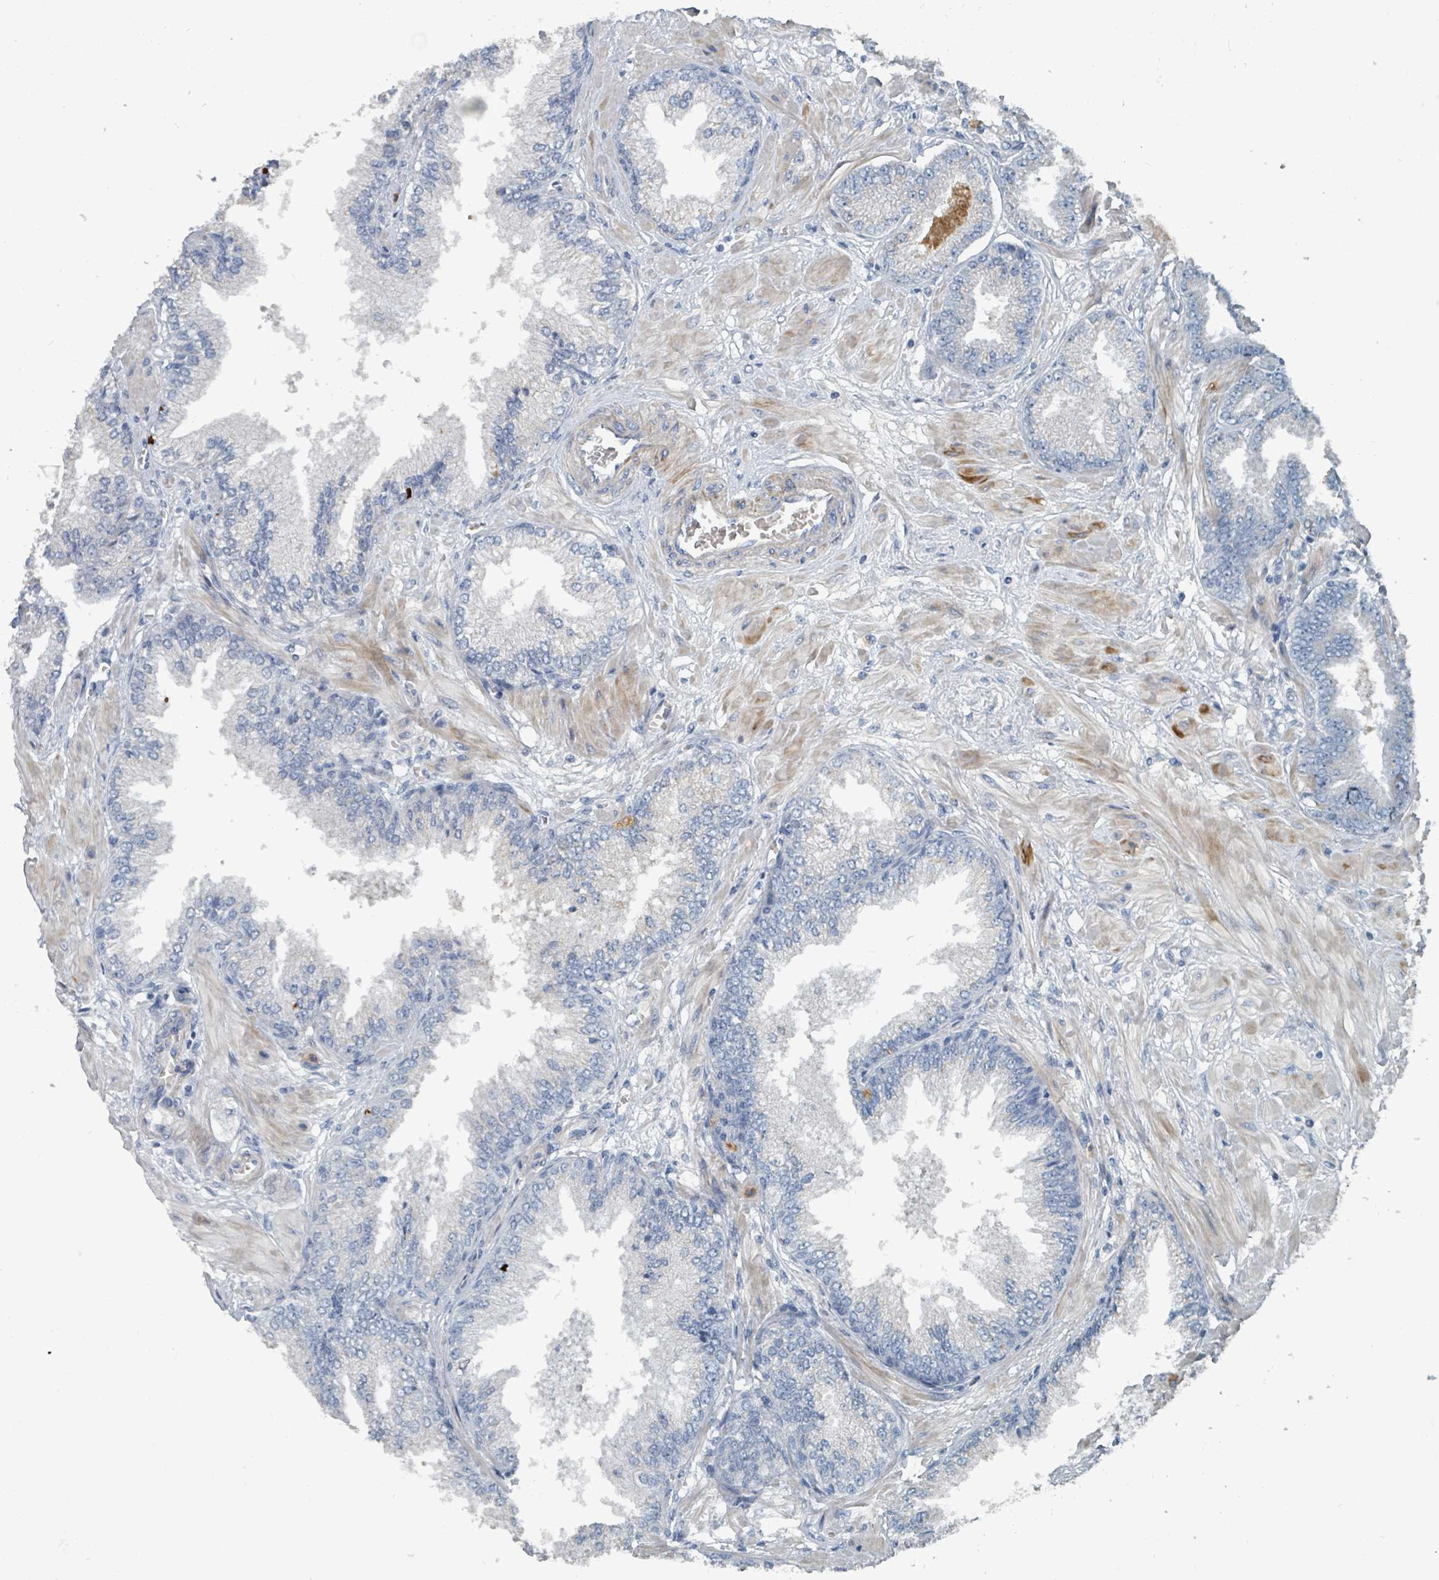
{"staining": {"intensity": "negative", "quantity": "none", "location": "none"}, "tissue": "prostate cancer", "cell_type": "Tumor cells", "image_type": "cancer", "snomed": [{"axis": "morphology", "description": "Adenocarcinoma, Low grade"}, {"axis": "topography", "description": "Prostate"}], "caption": "Immunohistochemistry of prostate adenocarcinoma (low-grade) displays no staining in tumor cells.", "gene": "SLC44A5", "patient": {"sex": "male", "age": 55}}